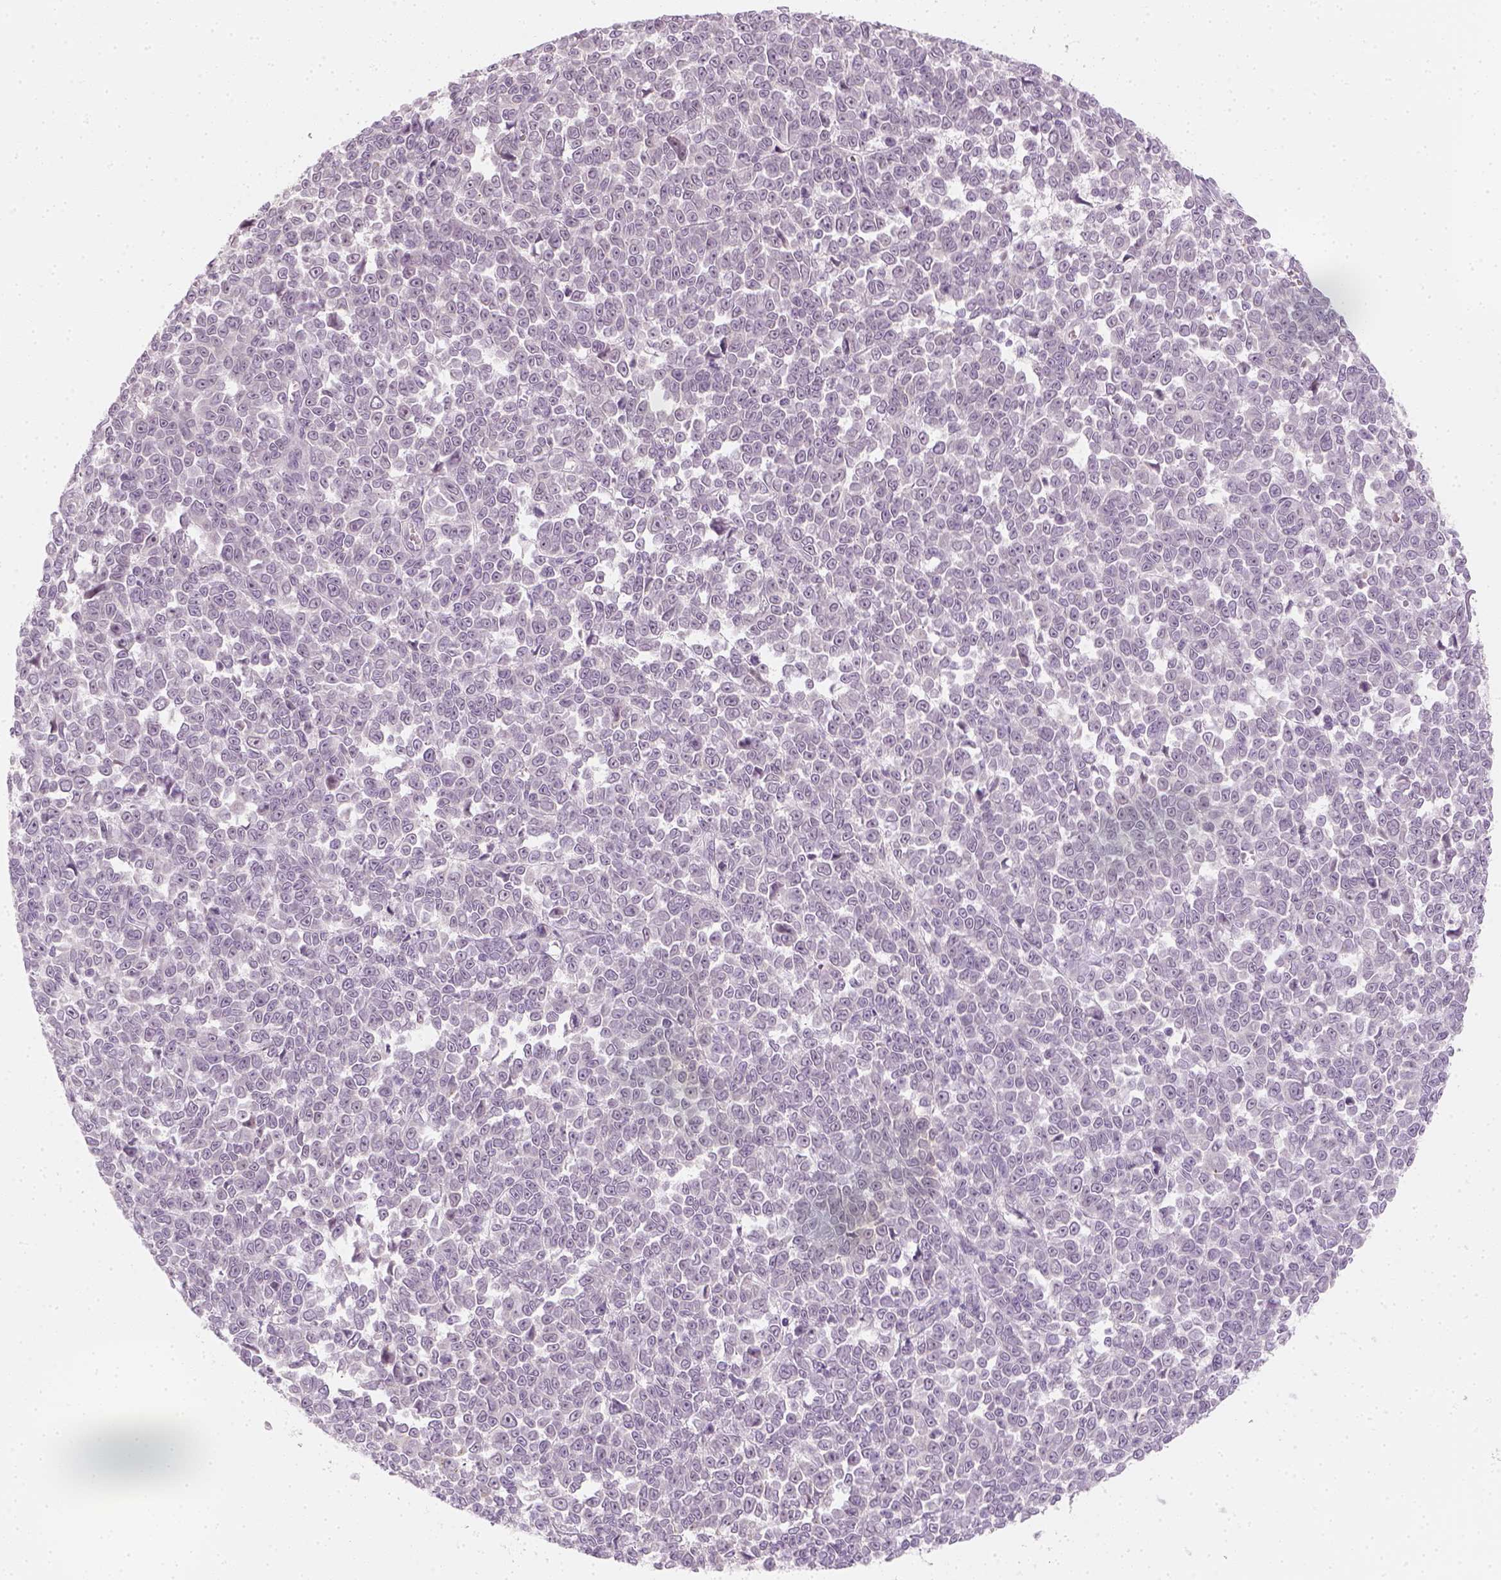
{"staining": {"intensity": "negative", "quantity": "none", "location": "none"}, "tissue": "melanoma", "cell_type": "Tumor cells", "image_type": "cancer", "snomed": [{"axis": "morphology", "description": "Malignant melanoma, NOS"}, {"axis": "topography", "description": "Skin"}], "caption": "Tumor cells are negative for brown protein staining in malignant melanoma. (Brightfield microscopy of DAB (3,3'-diaminobenzidine) IHC at high magnification).", "gene": "PRAME", "patient": {"sex": "female", "age": 95}}